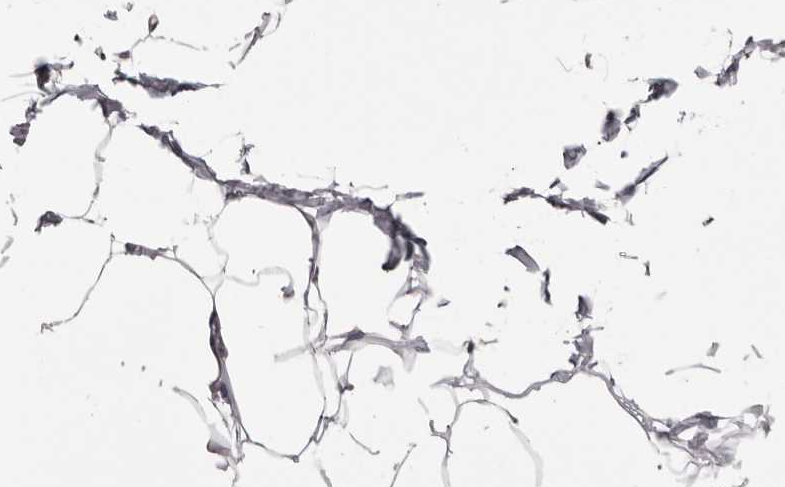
{"staining": {"intensity": "weak", "quantity": ">75%", "location": "nuclear"}, "tissue": "adipose tissue", "cell_type": "Adipocytes", "image_type": "normal", "snomed": [{"axis": "morphology", "description": "Normal tissue, NOS"}, {"axis": "topography", "description": "Breast"}], "caption": "Immunohistochemistry histopathology image of benign adipose tissue stained for a protein (brown), which shows low levels of weak nuclear staining in about >75% of adipocytes.", "gene": "SCAF4", "patient": {"sex": "female", "age": 23}}